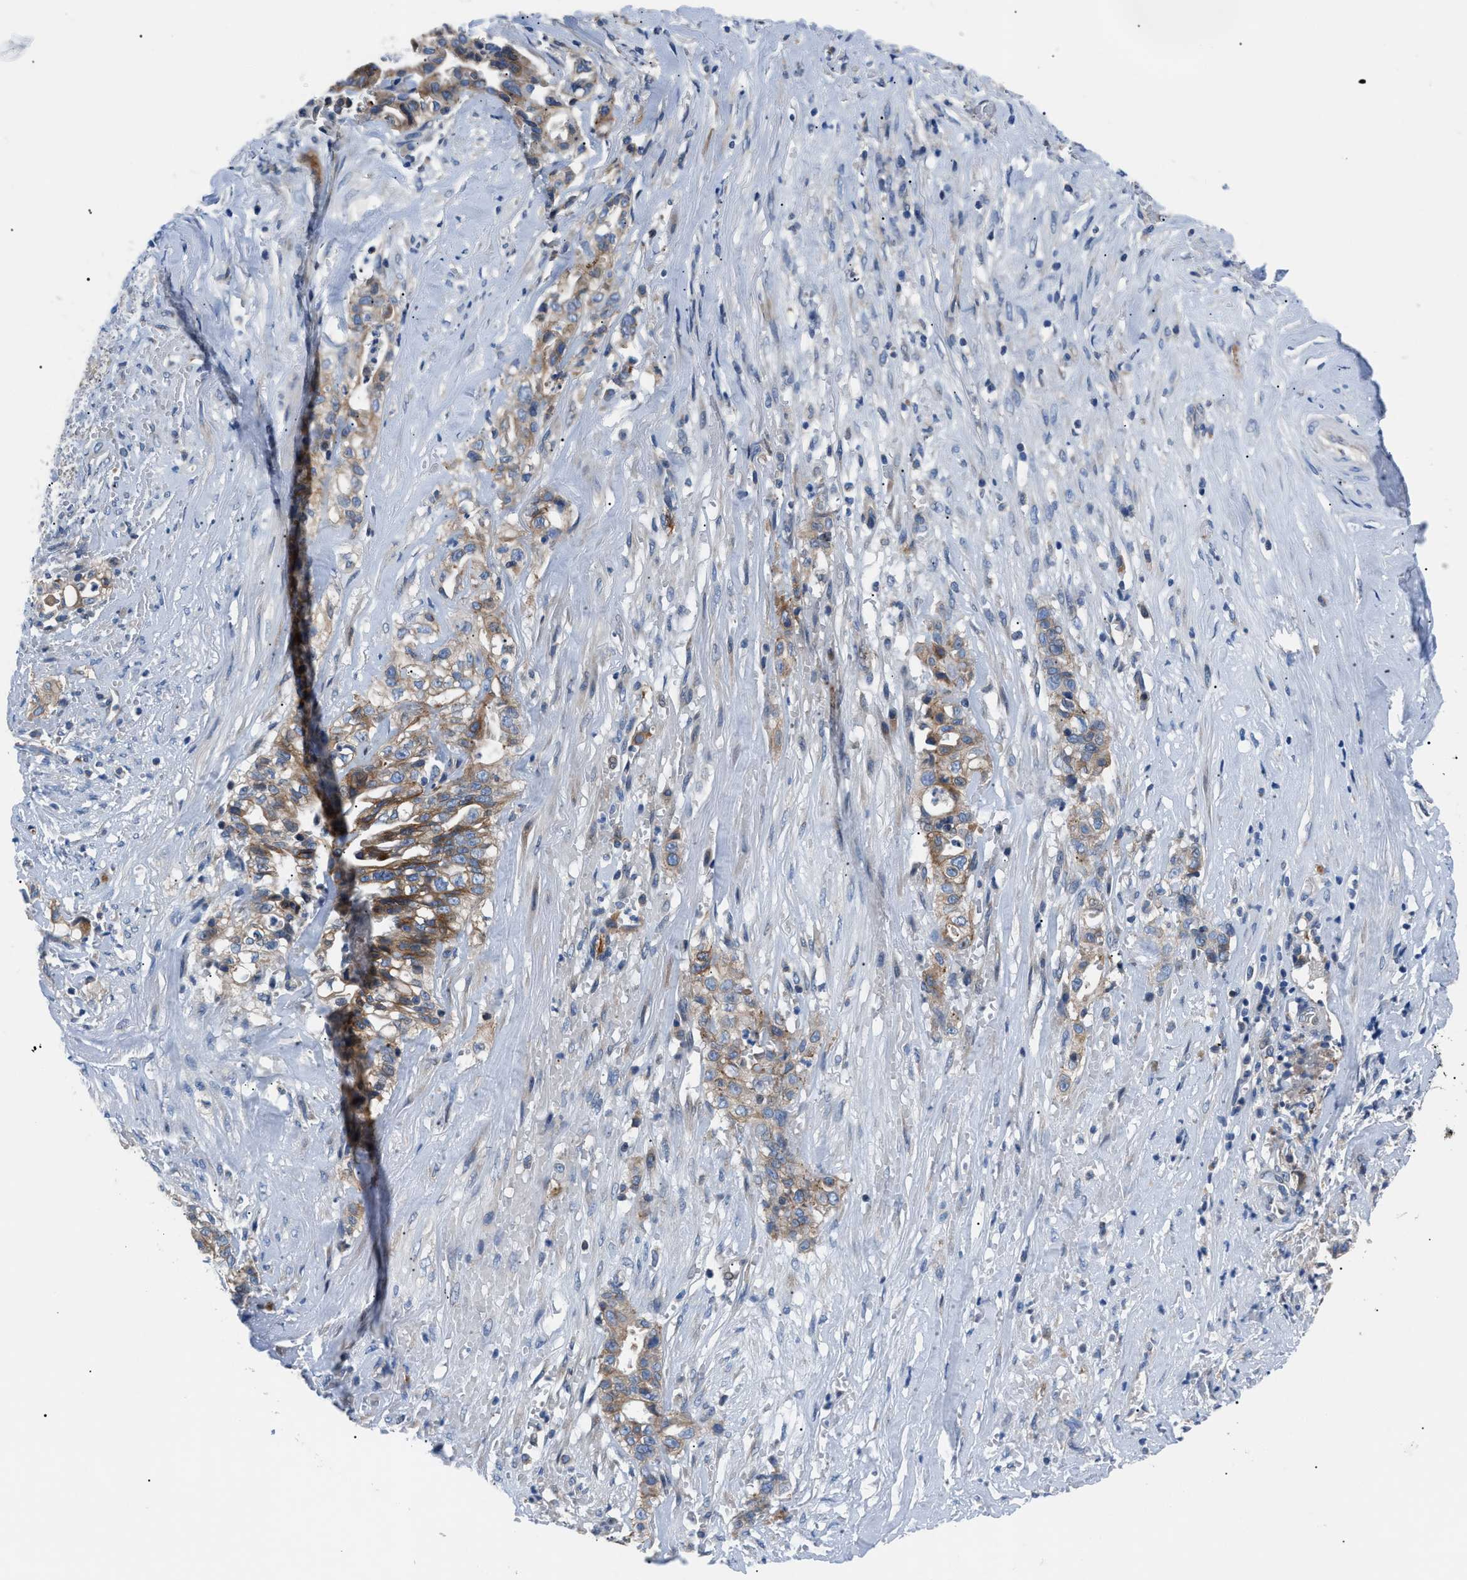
{"staining": {"intensity": "moderate", "quantity": ">75%", "location": "cytoplasmic/membranous"}, "tissue": "liver cancer", "cell_type": "Tumor cells", "image_type": "cancer", "snomed": [{"axis": "morphology", "description": "Cholangiocarcinoma"}, {"axis": "topography", "description": "Liver"}], "caption": "Protein analysis of liver cancer tissue exhibits moderate cytoplasmic/membranous positivity in approximately >75% of tumor cells. (brown staining indicates protein expression, while blue staining denotes nuclei).", "gene": "ZDHHC24", "patient": {"sex": "female", "age": 70}}